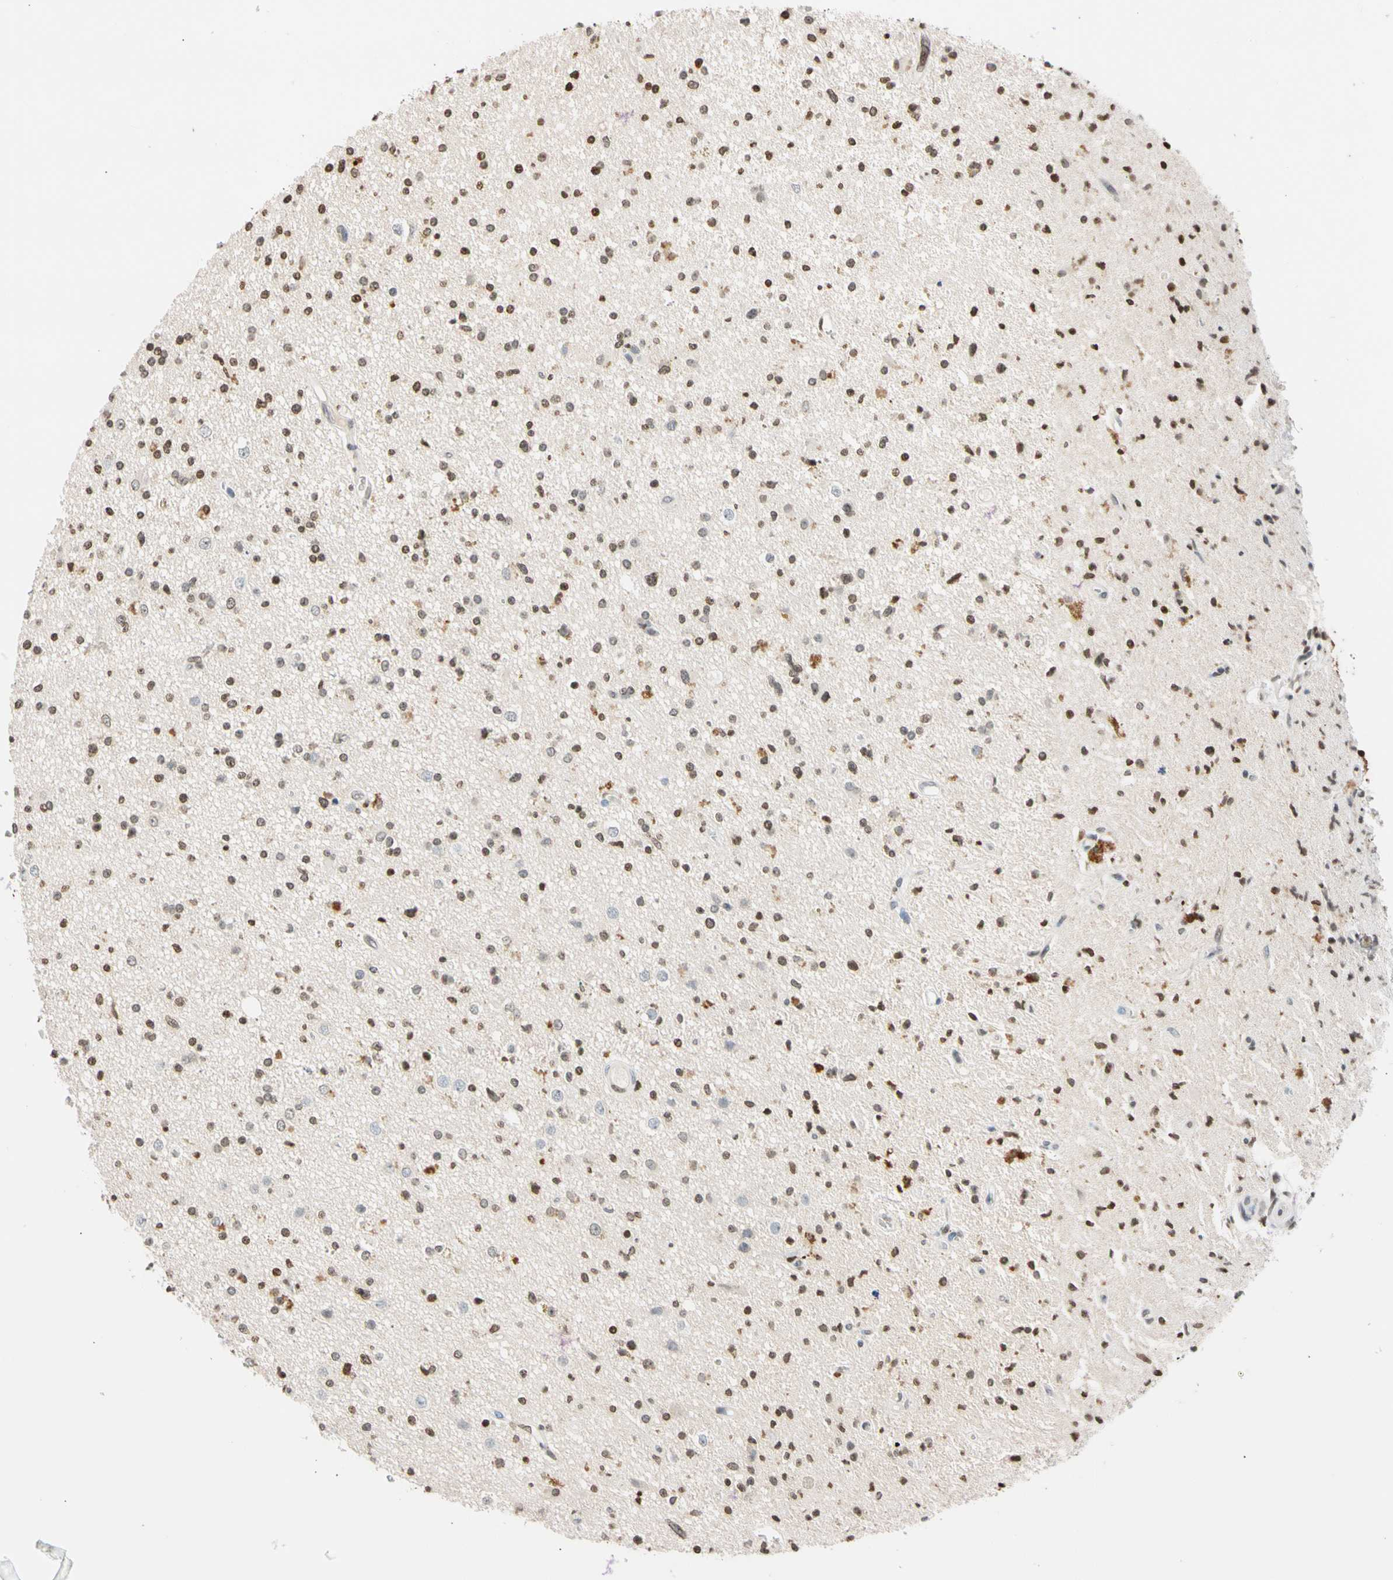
{"staining": {"intensity": "weak", "quantity": "<25%", "location": "nuclear"}, "tissue": "glioma", "cell_type": "Tumor cells", "image_type": "cancer", "snomed": [{"axis": "morphology", "description": "Glioma, malignant, High grade"}, {"axis": "topography", "description": "Brain"}], "caption": "IHC photomicrograph of high-grade glioma (malignant) stained for a protein (brown), which demonstrates no expression in tumor cells. Nuclei are stained in blue.", "gene": "GPX4", "patient": {"sex": "male", "age": 33}}